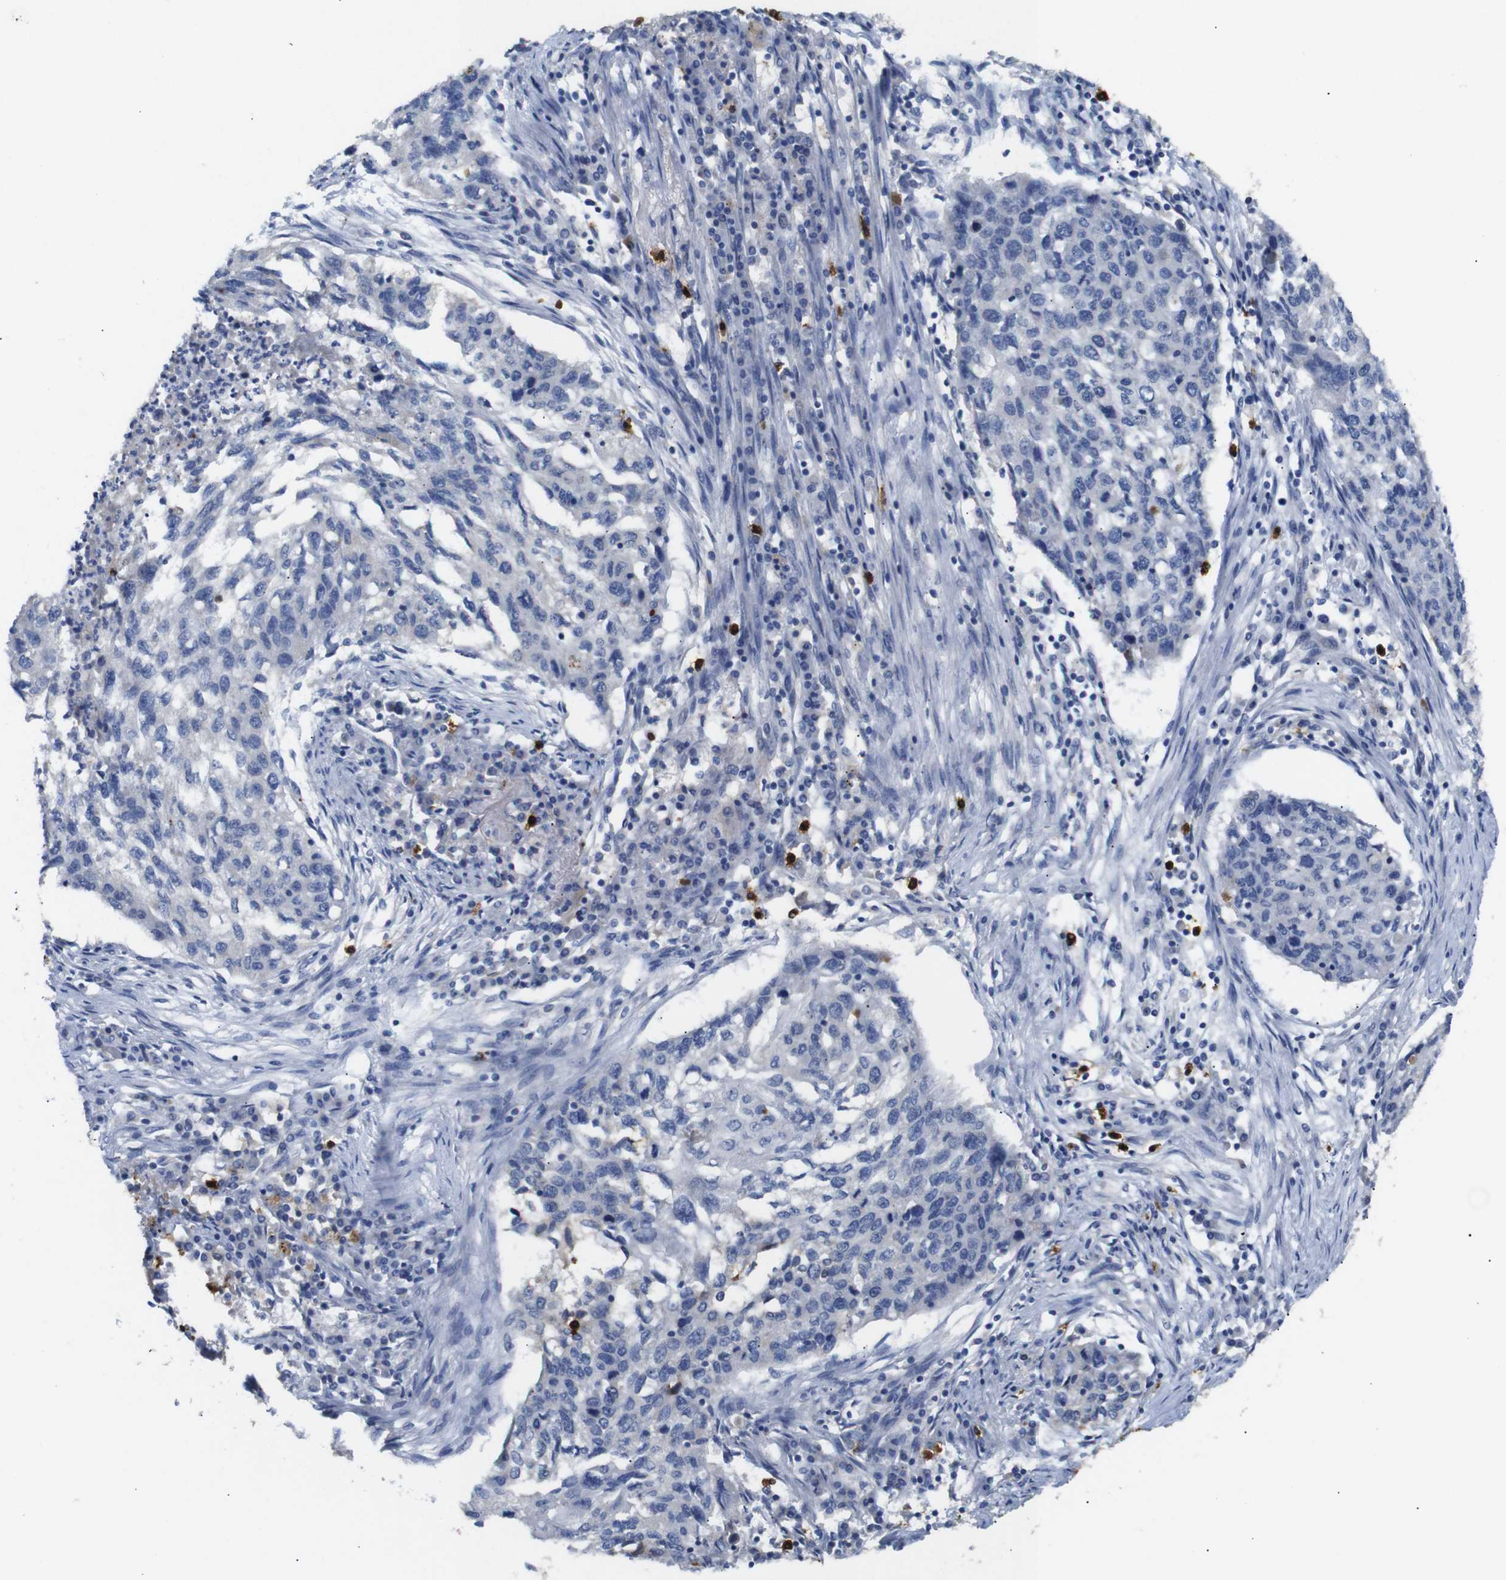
{"staining": {"intensity": "negative", "quantity": "none", "location": "none"}, "tissue": "lung cancer", "cell_type": "Tumor cells", "image_type": "cancer", "snomed": [{"axis": "morphology", "description": "Squamous cell carcinoma, NOS"}, {"axis": "topography", "description": "Lung"}], "caption": "This image is of lung cancer stained with IHC to label a protein in brown with the nuclei are counter-stained blue. There is no expression in tumor cells.", "gene": "ALOX15", "patient": {"sex": "female", "age": 63}}